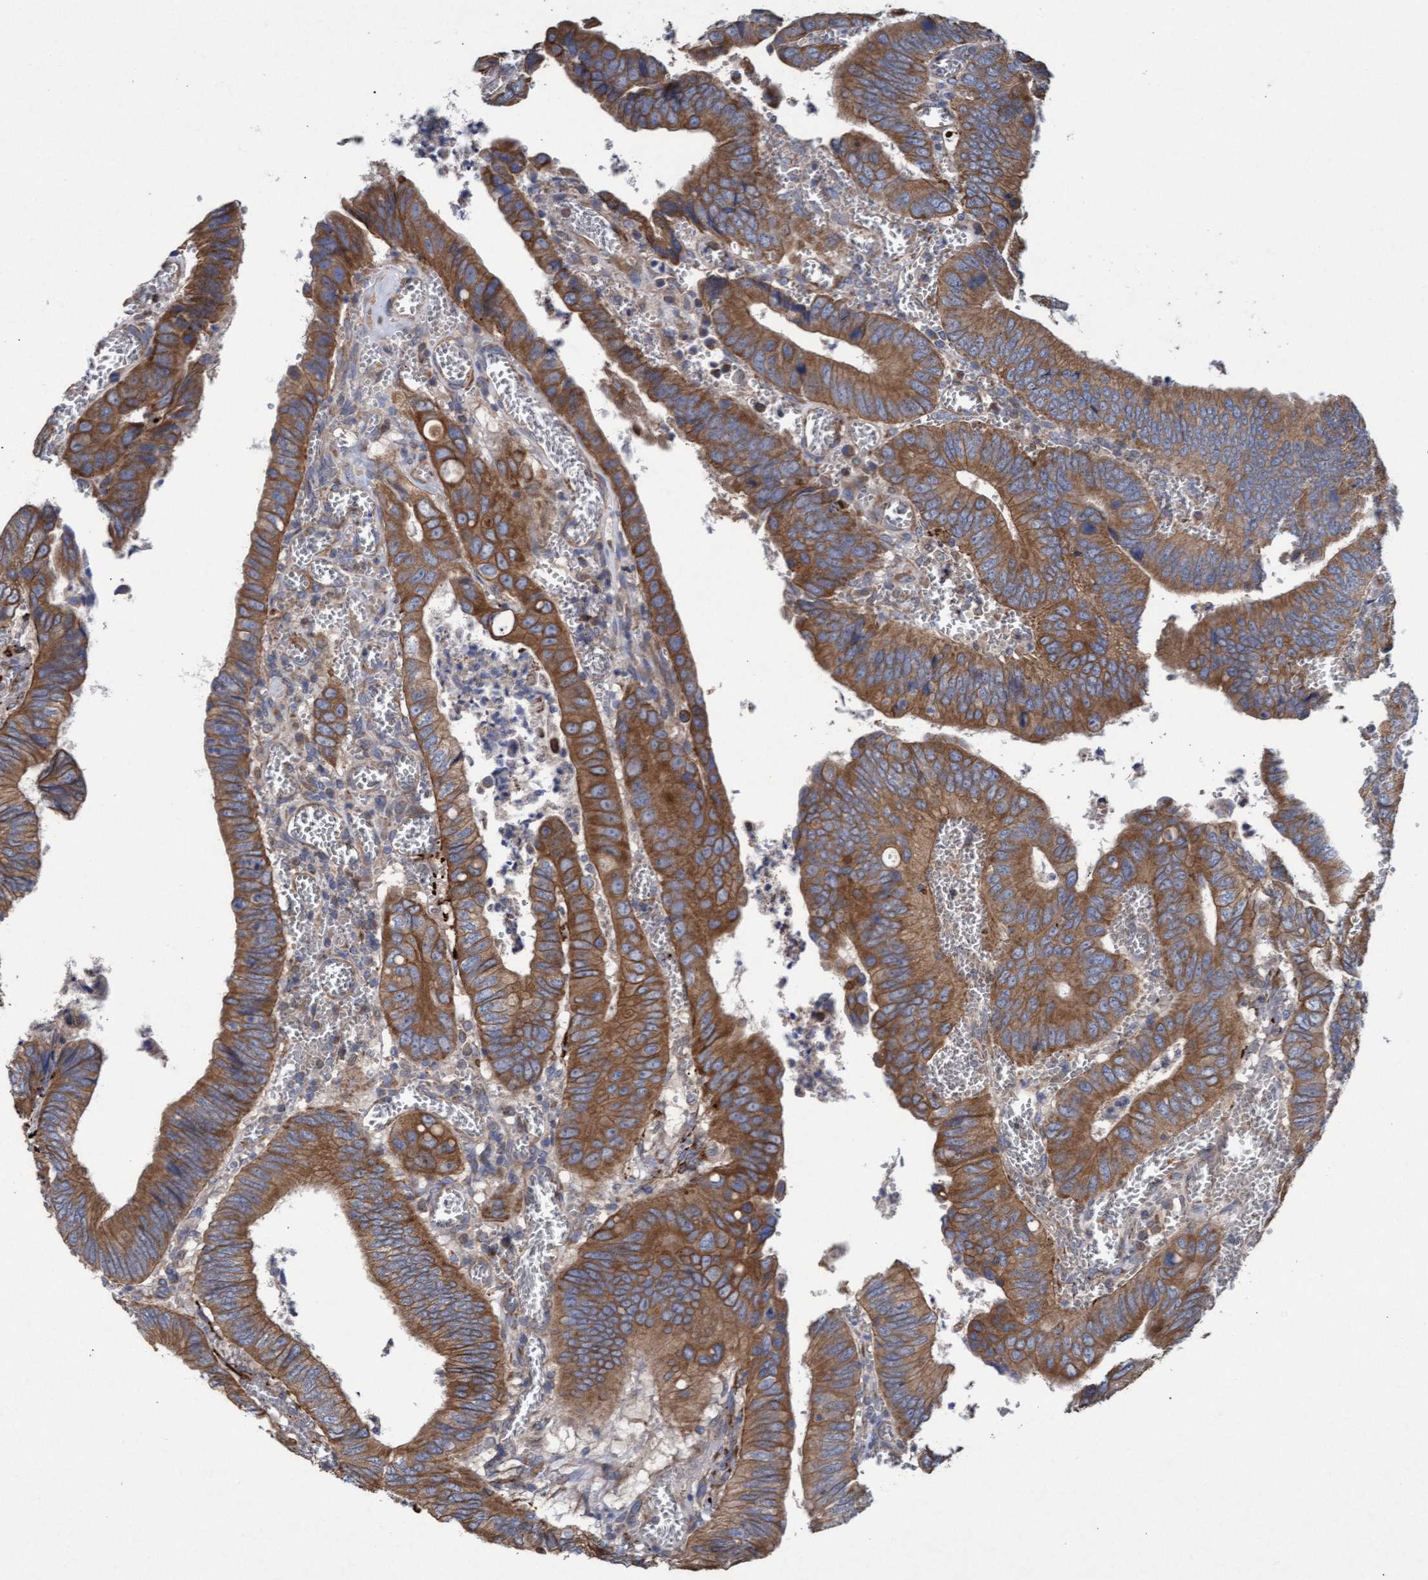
{"staining": {"intensity": "moderate", "quantity": ">75%", "location": "cytoplasmic/membranous"}, "tissue": "colorectal cancer", "cell_type": "Tumor cells", "image_type": "cancer", "snomed": [{"axis": "morphology", "description": "Inflammation, NOS"}, {"axis": "morphology", "description": "Adenocarcinoma, NOS"}, {"axis": "topography", "description": "Colon"}], "caption": "Protein analysis of colorectal cancer tissue demonstrates moderate cytoplasmic/membranous staining in about >75% of tumor cells. The protein of interest is shown in brown color, while the nuclei are stained blue.", "gene": "MRPL38", "patient": {"sex": "male", "age": 72}}